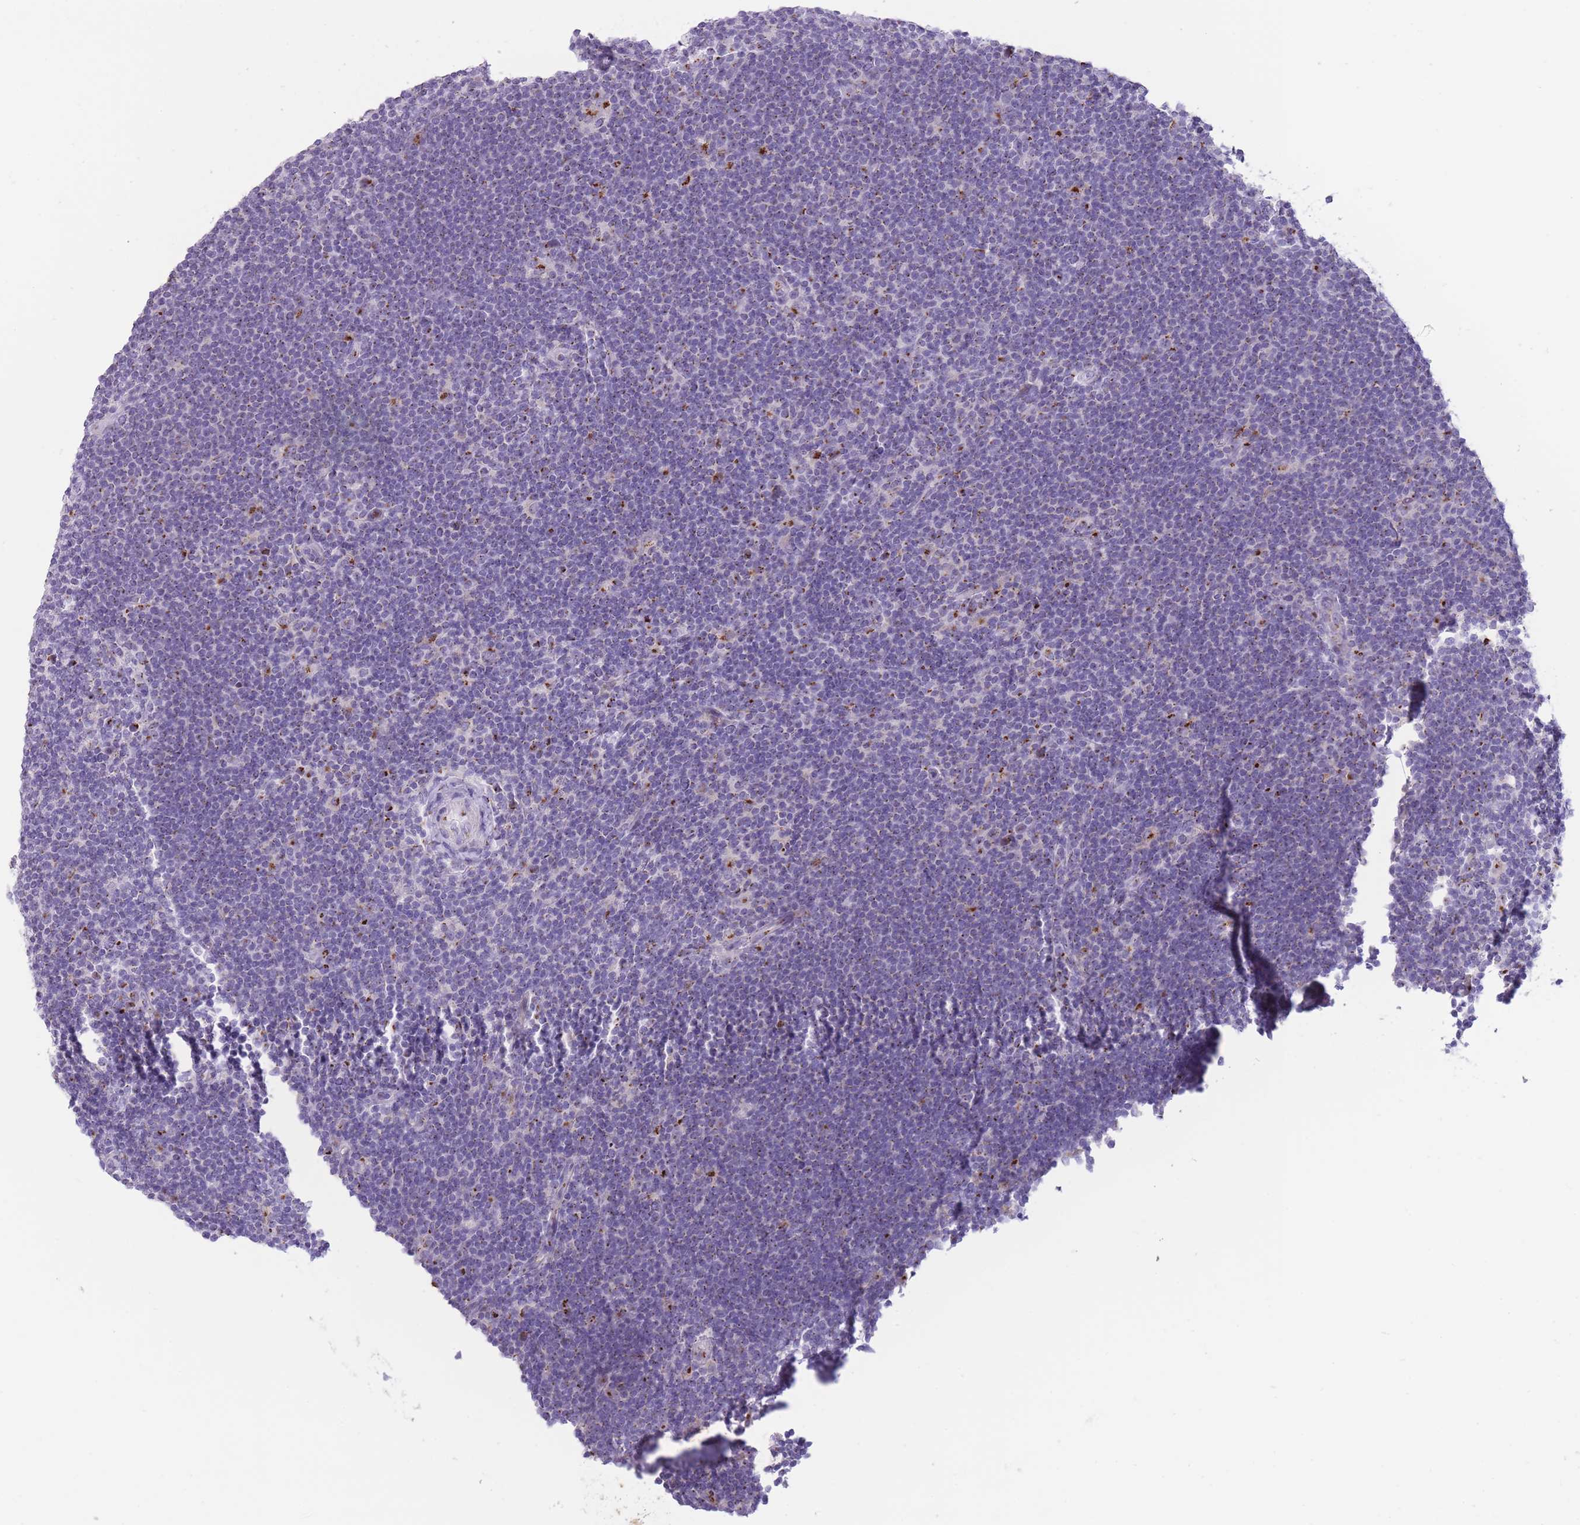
{"staining": {"intensity": "moderate", "quantity": ">75%", "location": "cytoplasmic/membranous"}, "tissue": "lymphoma", "cell_type": "Tumor cells", "image_type": "cancer", "snomed": [{"axis": "morphology", "description": "Hodgkin's disease, NOS"}, {"axis": "topography", "description": "Lymph node"}], "caption": "A photomicrograph showing moderate cytoplasmic/membranous staining in approximately >75% of tumor cells in lymphoma, as visualized by brown immunohistochemical staining.", "gene": "B4GALT2", "patient": {"sex": "female", "age": 57}}